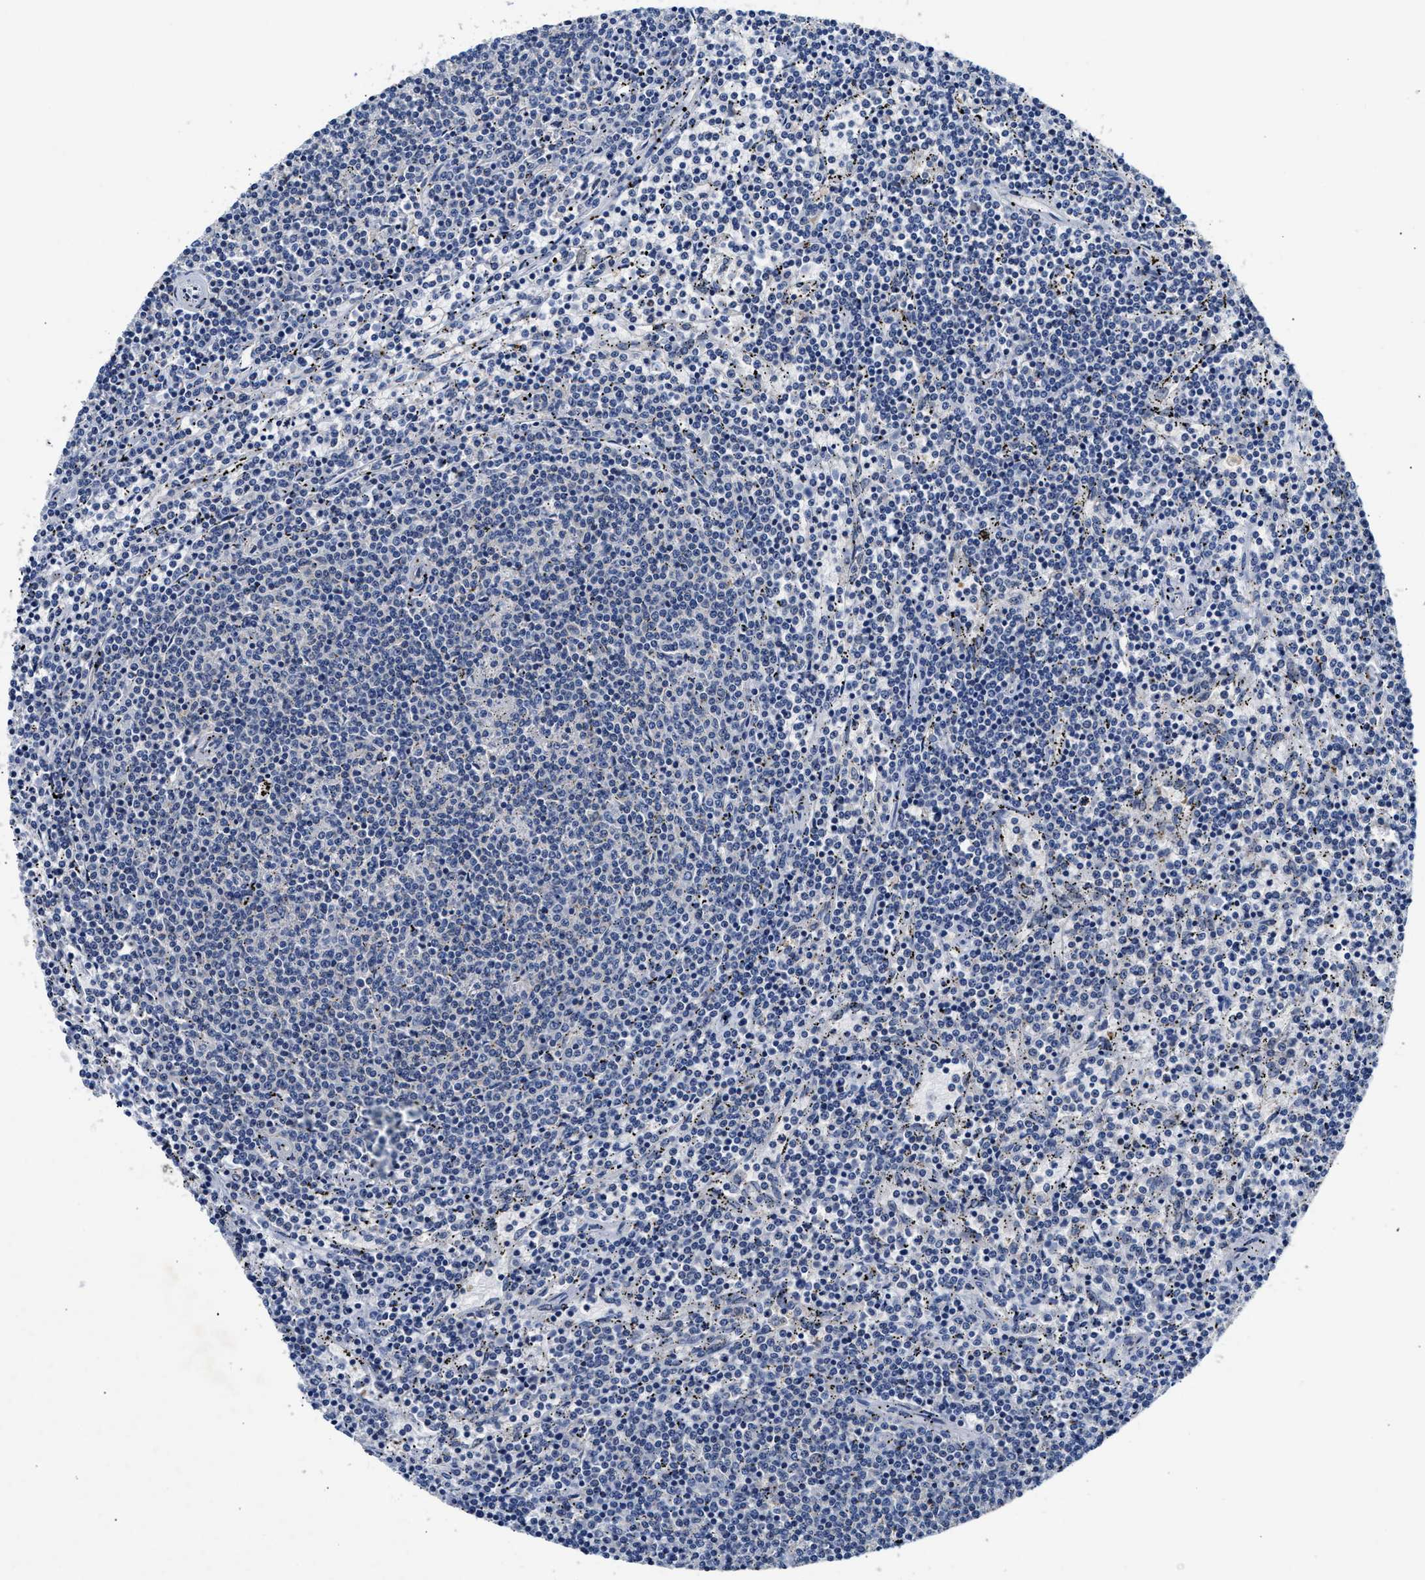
{"staining": {"intensity": "negative", "quantity": "none", "location": "none"}, "tissue": "lymphoma", "cell_type": "Tumor cells", "image_type": "cancer", "snomed": [{"axis": "morphology", "description": "Malignant lymphoma, non-Hodgkin's type, Low grade"}, {"axis": "topography", "description": "Spleen"}], "caption": "There is no significant staining in tumor cells of lymphoma.", "gene": "FAM185A", "patient": {"sex": "female", "age": 50}}